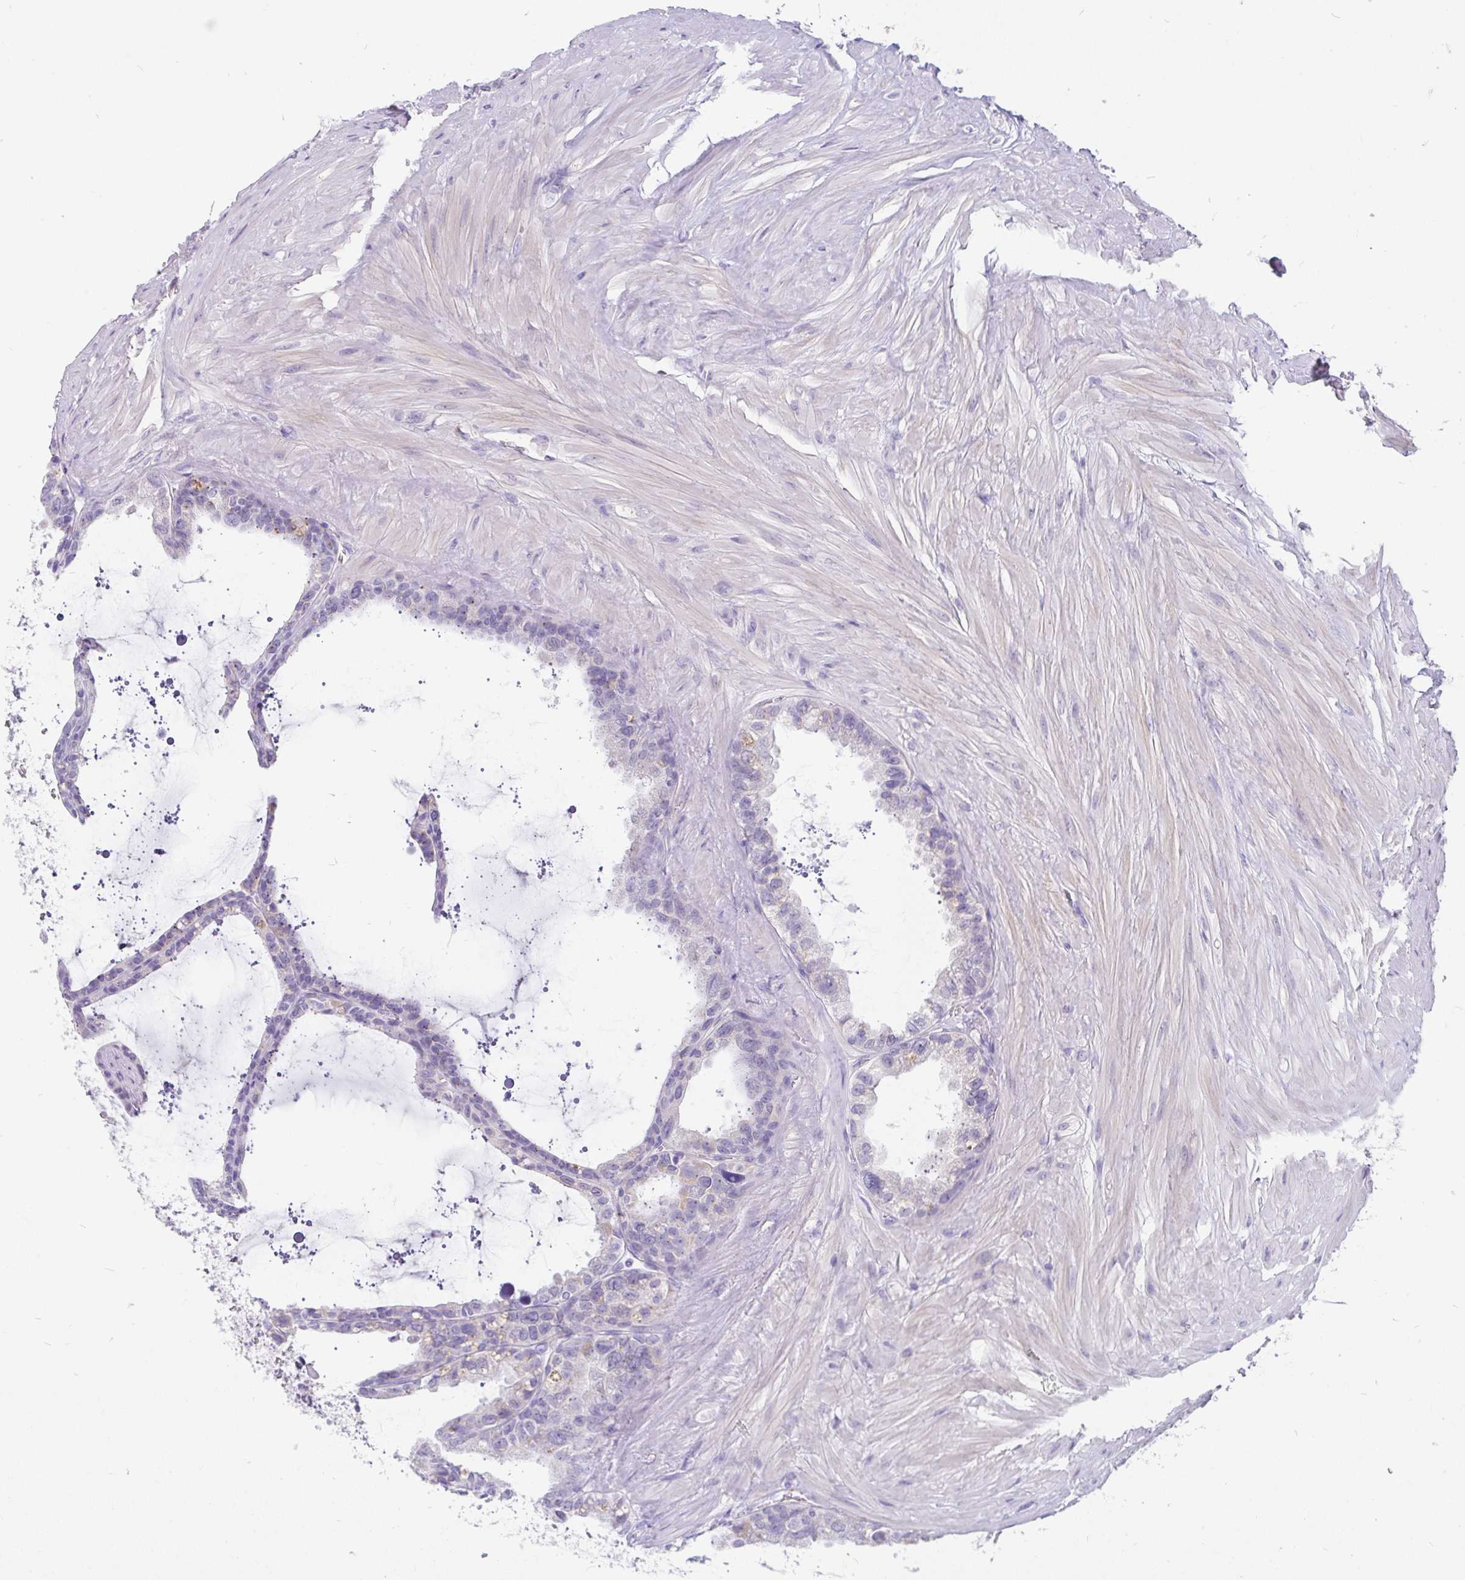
{"staining": {"intensity": "moderate", "quantity": "<25%", "location": "cytoplasmic/membranous"}, "tissue": "seminal vesicle", "cell_type": "Glandular cells", "image_type": "normal", "snomed": [{"axis": "morphology", "description": "Normal tissue, NOS"}, {"axis": "topography", "description": "Seminal veicle"}, {"axis": "topography", "description": "Peripheral nerve tissue"}], "caption": "Normal seminal vesicle reveals moderate cytoplasmic/membranous expression in approximately <25% of glandular cells (Brightfield microscopy of DAB IHC at high magnification)..", "gene": "INTS5", "patient": {"sex": "male", "age": 76}}